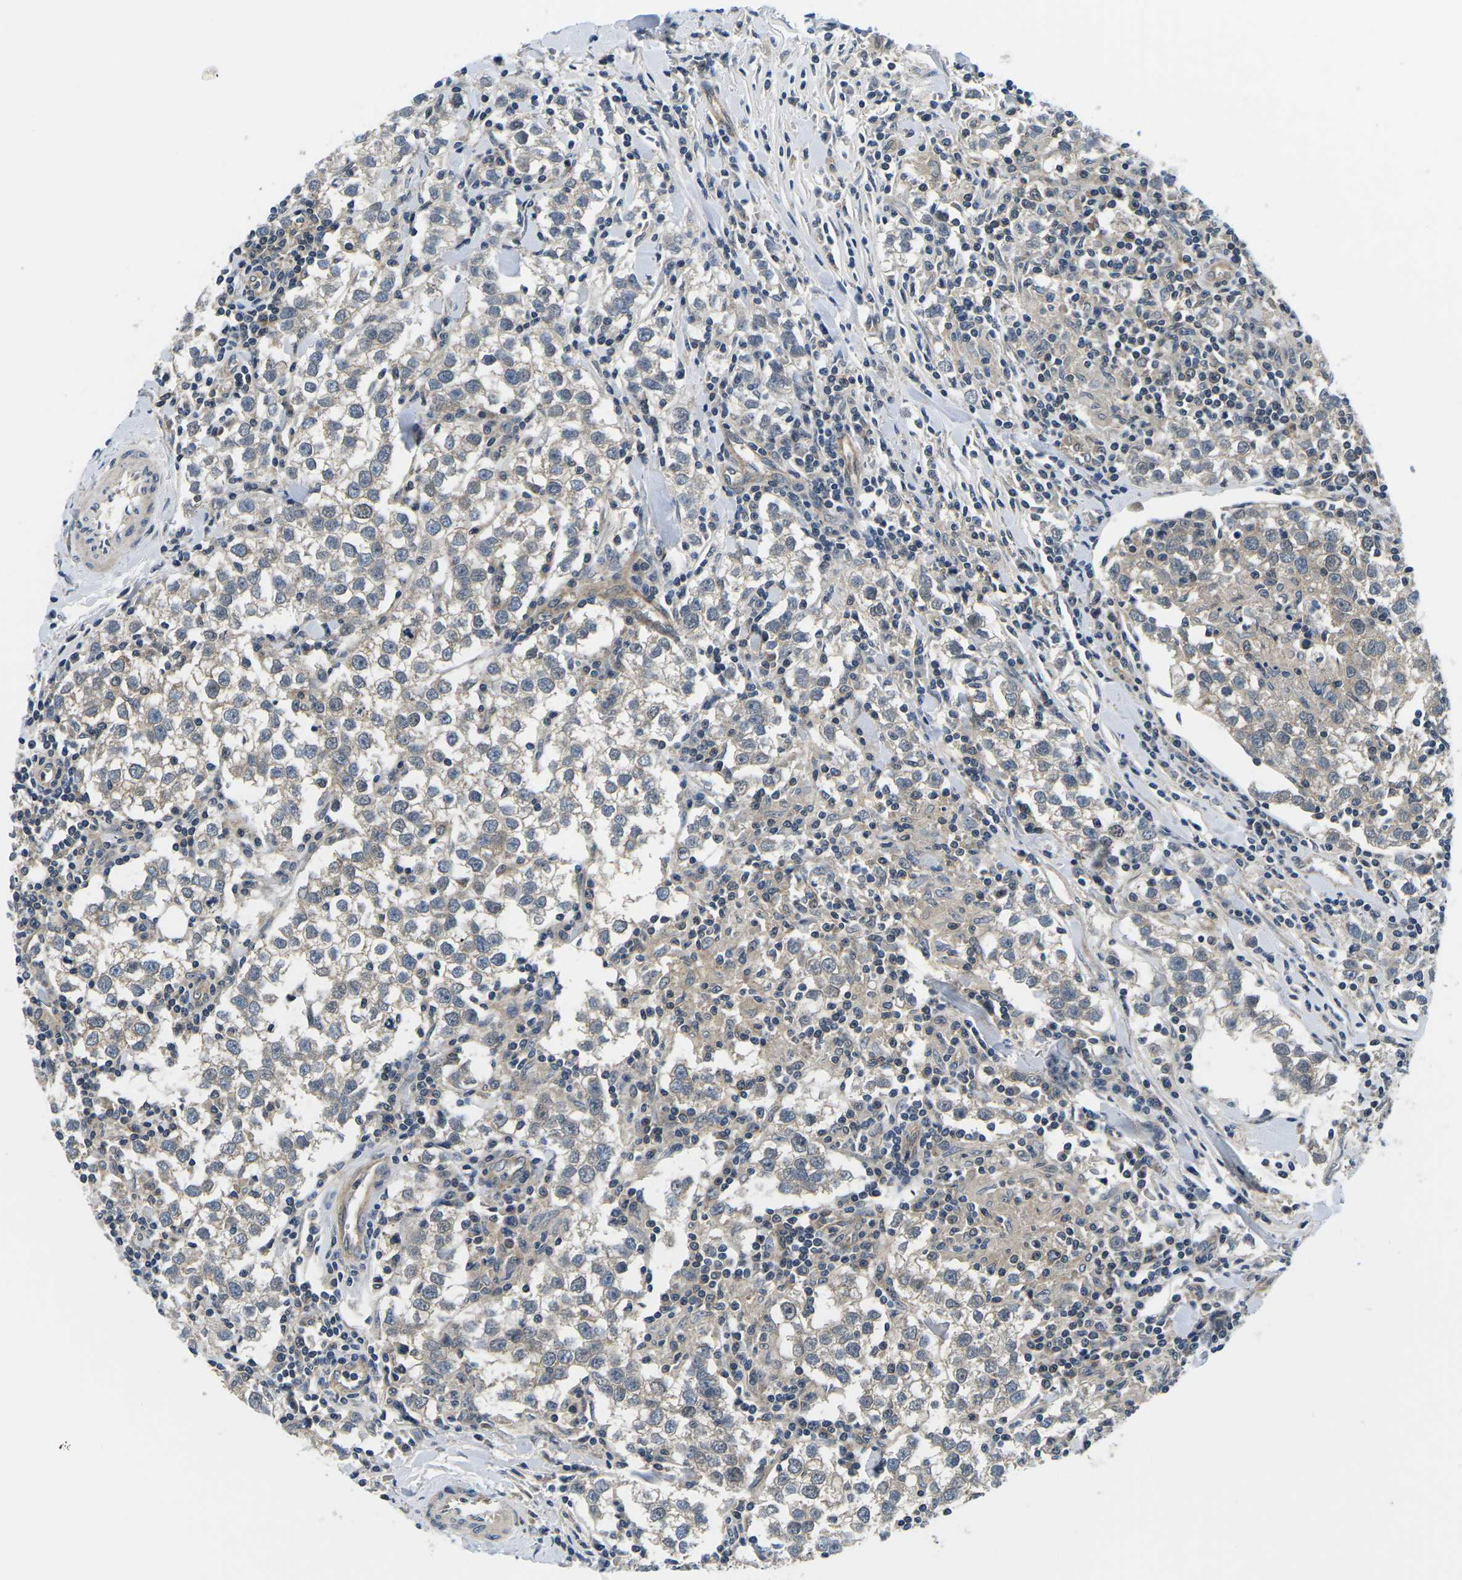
{"staining": {"intensity": "moderate", "quantity": ">75%", "location": "cytoplasmic/membranous"}, "tissue": "testis cancer", "cell_type": "Tumor cells", "image_type": "cancer", "snomed": [{"axis": "morphology", "description": "Seminoma, NOS"}, {"axis": "morphology", "description": "Carcinoma, Embryonal, NOS"}, {"axis": "topography", "description": "Testis"}], "caption": "Human embryonal carcinoma (testis) stained with a brown dye demonstrates moderate cytoplasmic/membranous positive expression in about >75% of tumor cells.", "gene": "GSK3B", "patient": {"sex": "male", "age": 36}}